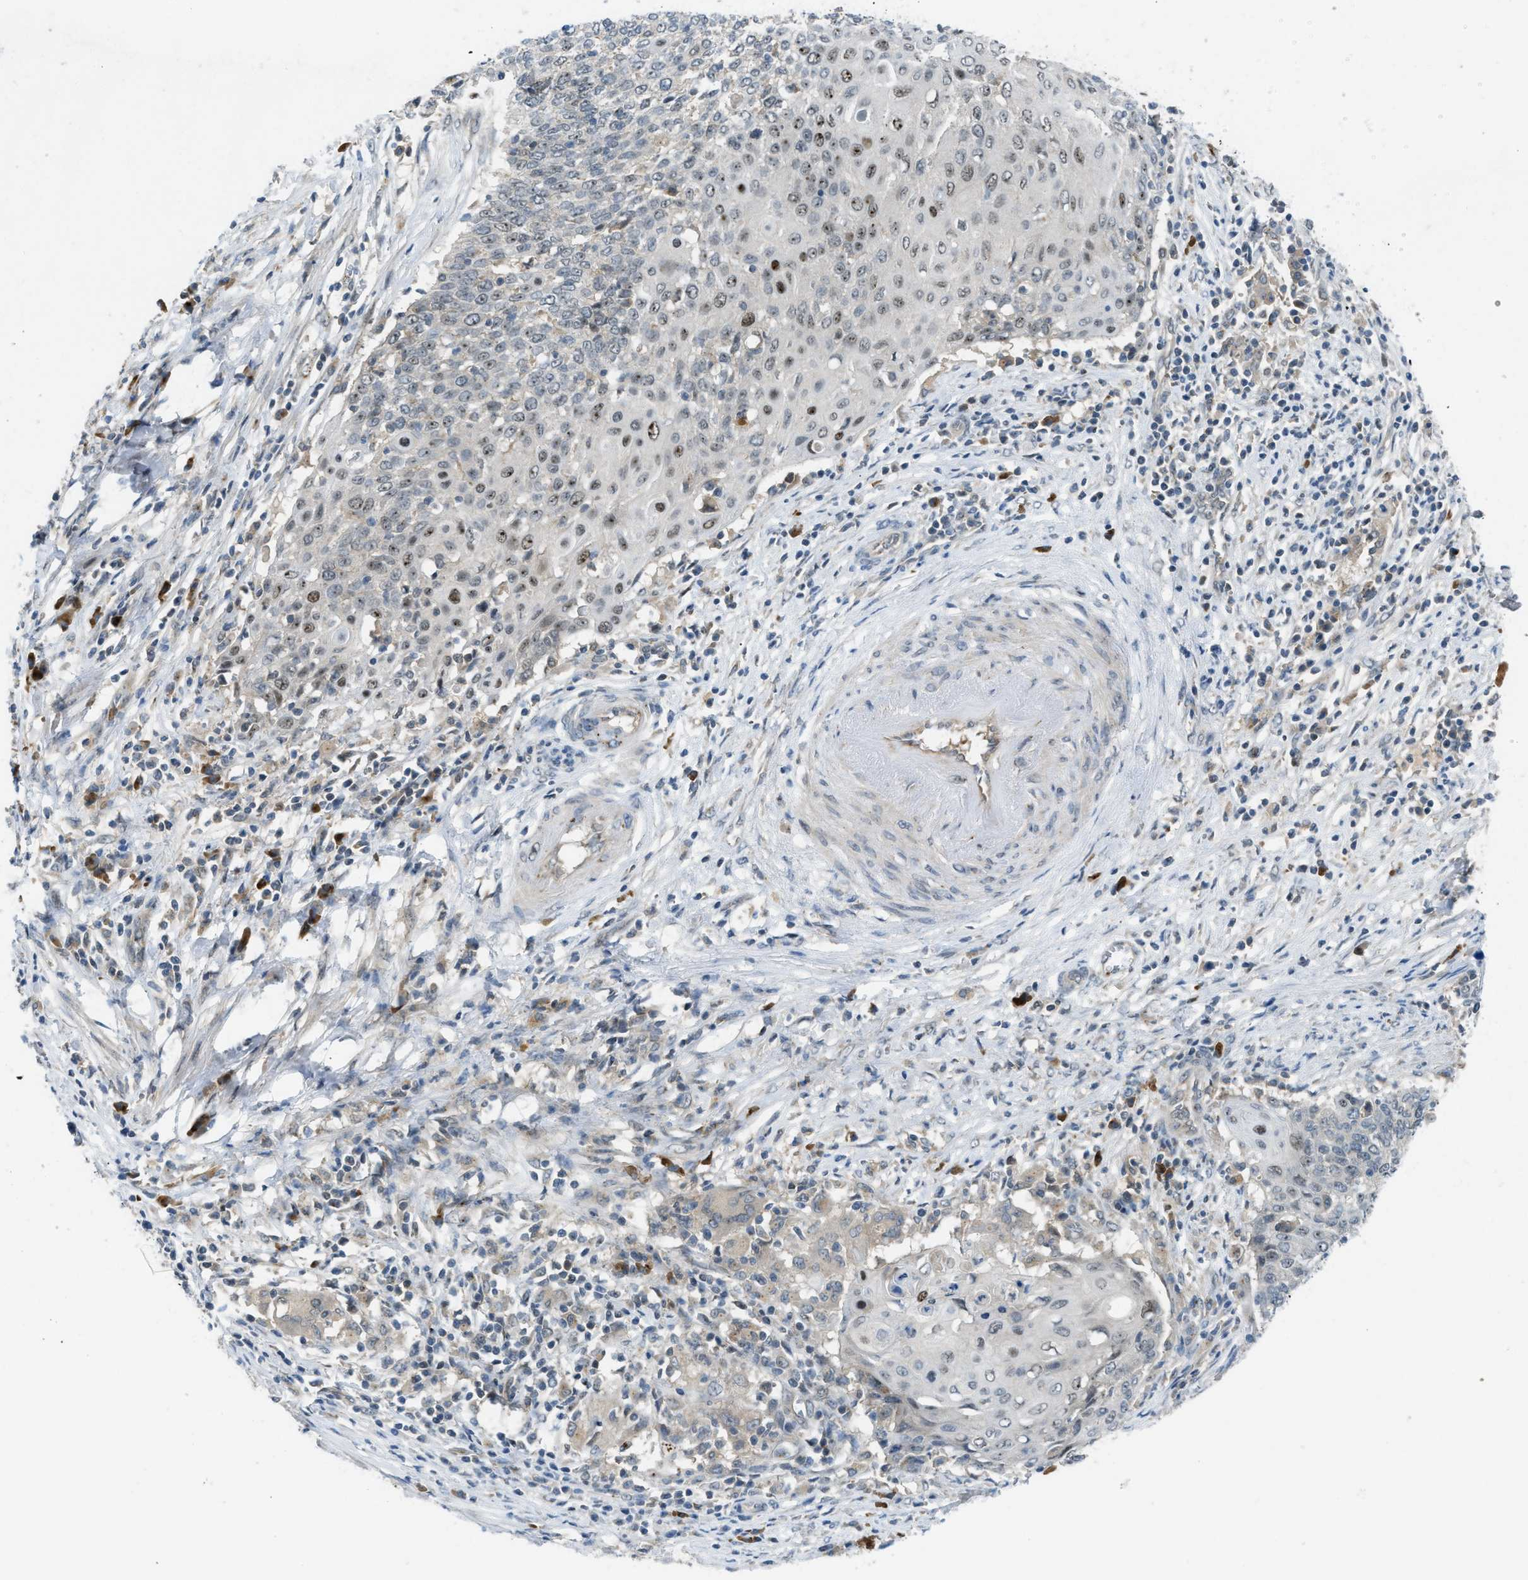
{"staining": {"intensity": "moderate", "quantity": "25%-75%", "location": "nuclear"}, "tissue": "cervical cancer", "cell_type": "Tumor cells", "image_type": "cancer", "snomed": [{"axis": "morphology", "description": "Squamous cell carcinoma, NOS"}, {"axis": "topography", "description": "Cervix"}], "caption": "Immunohistochemical staining of cervical squamous cell carcinoma exhibits medium levels of moderate nuclear protein expression in approximately 25%-75% of tumor cells.", "gene": "ZNF251", "patient": {"sex": "female", "age": 39}}